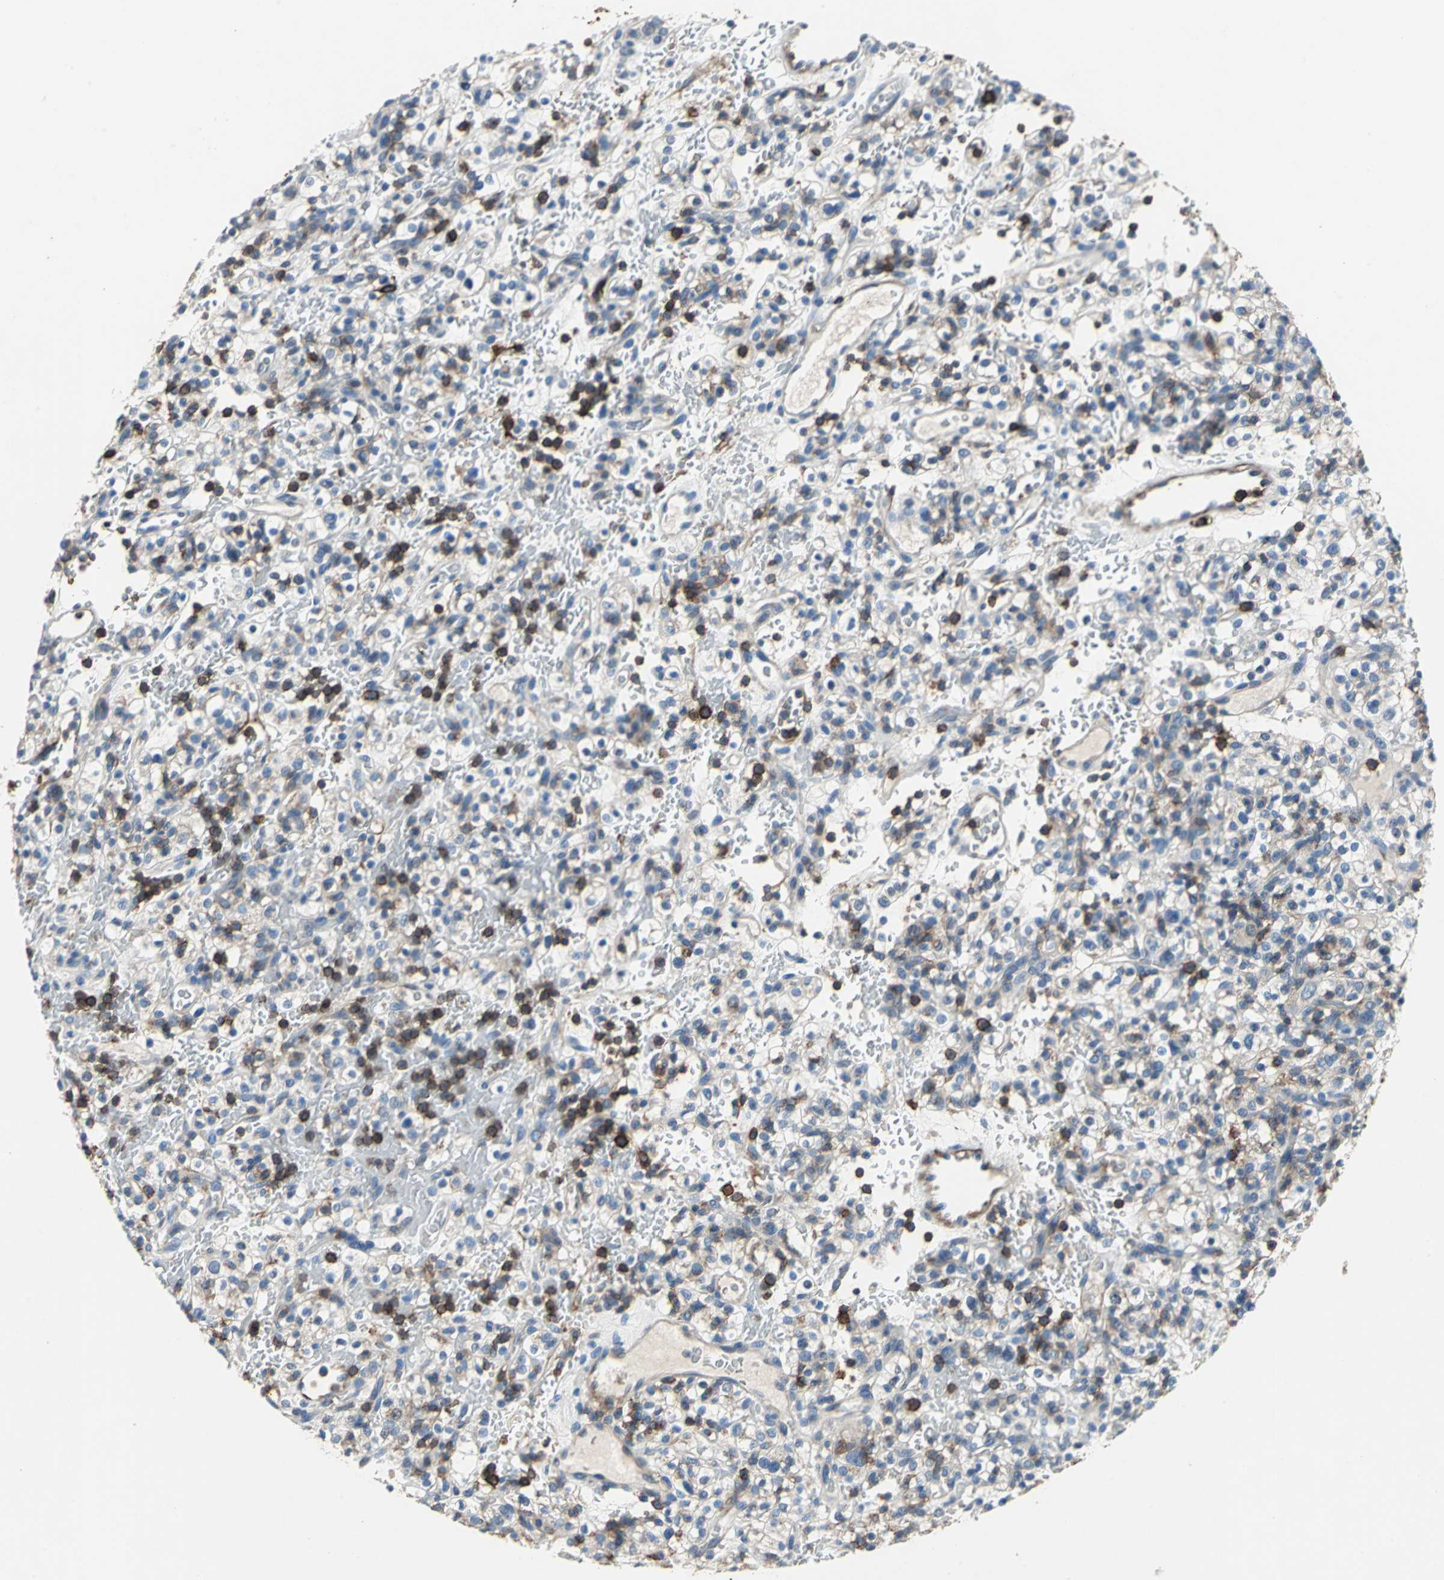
{"staining": {"intensity": "negative", "quantity": "none", "location": "none"}, "tissue": "renal cancer", "cell_type": "Tumor cells", "image_type": "cancer", "snomed": [{"axis": "morphology", "description": "Normal tissue, NOS"}, {"axis": "morphology", "description": "Adenocarcinoma, NOS"}, {"axis": "topography", "description": "Kidney"}], "caption": "Immunohistochemistry of renal cancer (adenocarcinoma) demonstrates no positivity in tumor cells.", "gene": "CD44", "patient": {"sex": "female", "age": 72}}